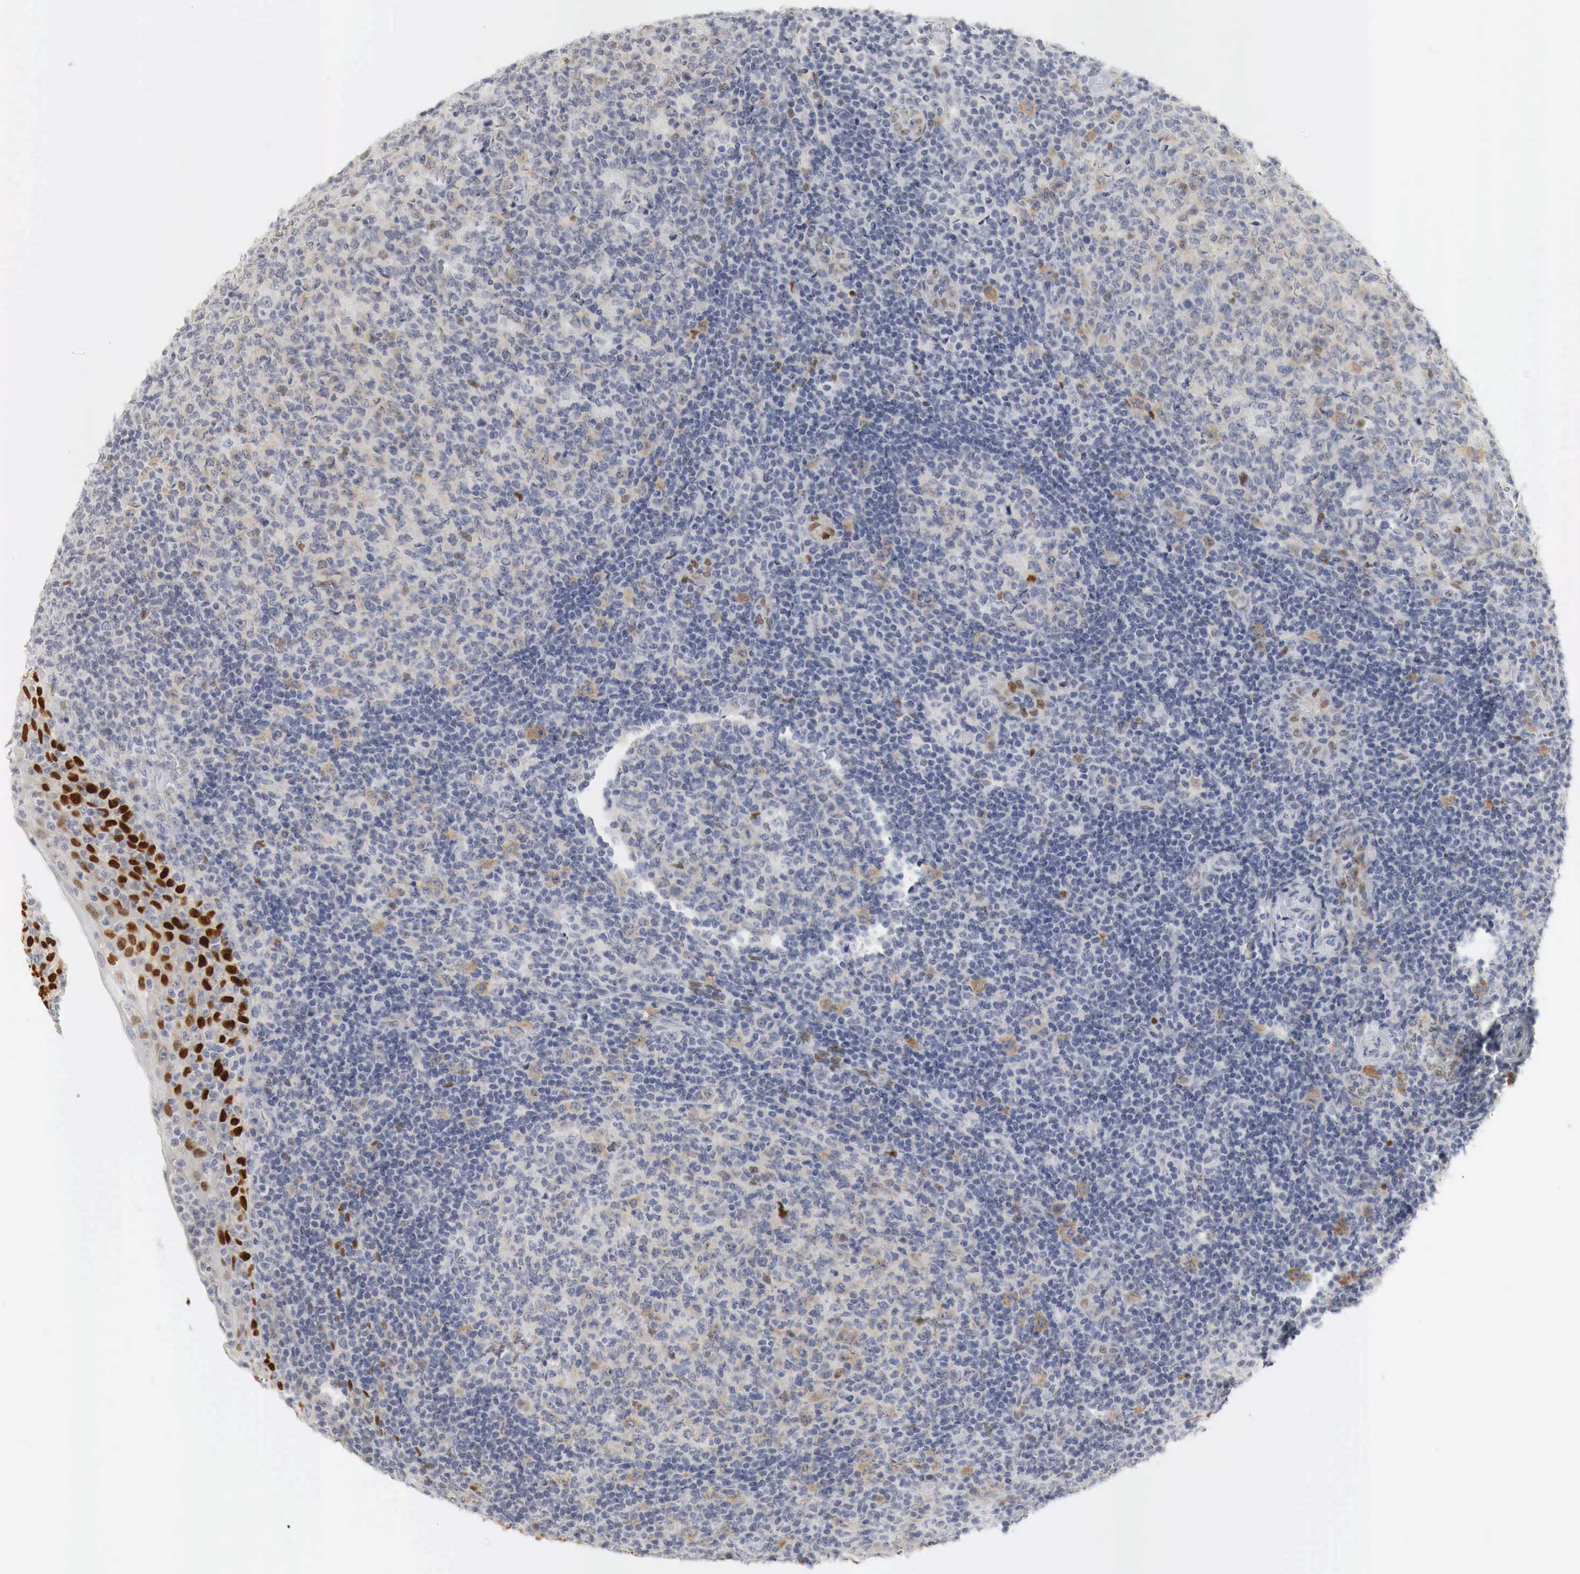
{"staining": {"intensity": "weak", "quantity": "<25%", "location": "cytoplasmic/membranous"}, "tissue": "tonsil", "cell_type": "Germinal center cells", "image_type": "normal", "snomed": [{"axis": "morphology", "description": "Normal tissue, NOS"}, {"axis": "topography", "description": "Tonsil"}], "caption": "This is an immunohistochemistry (IHC) image of unremarkable tonsil. There is no expression in germinal center cells.", "gene": "TP63", "patient": {"sex": "female", "age": 3}}